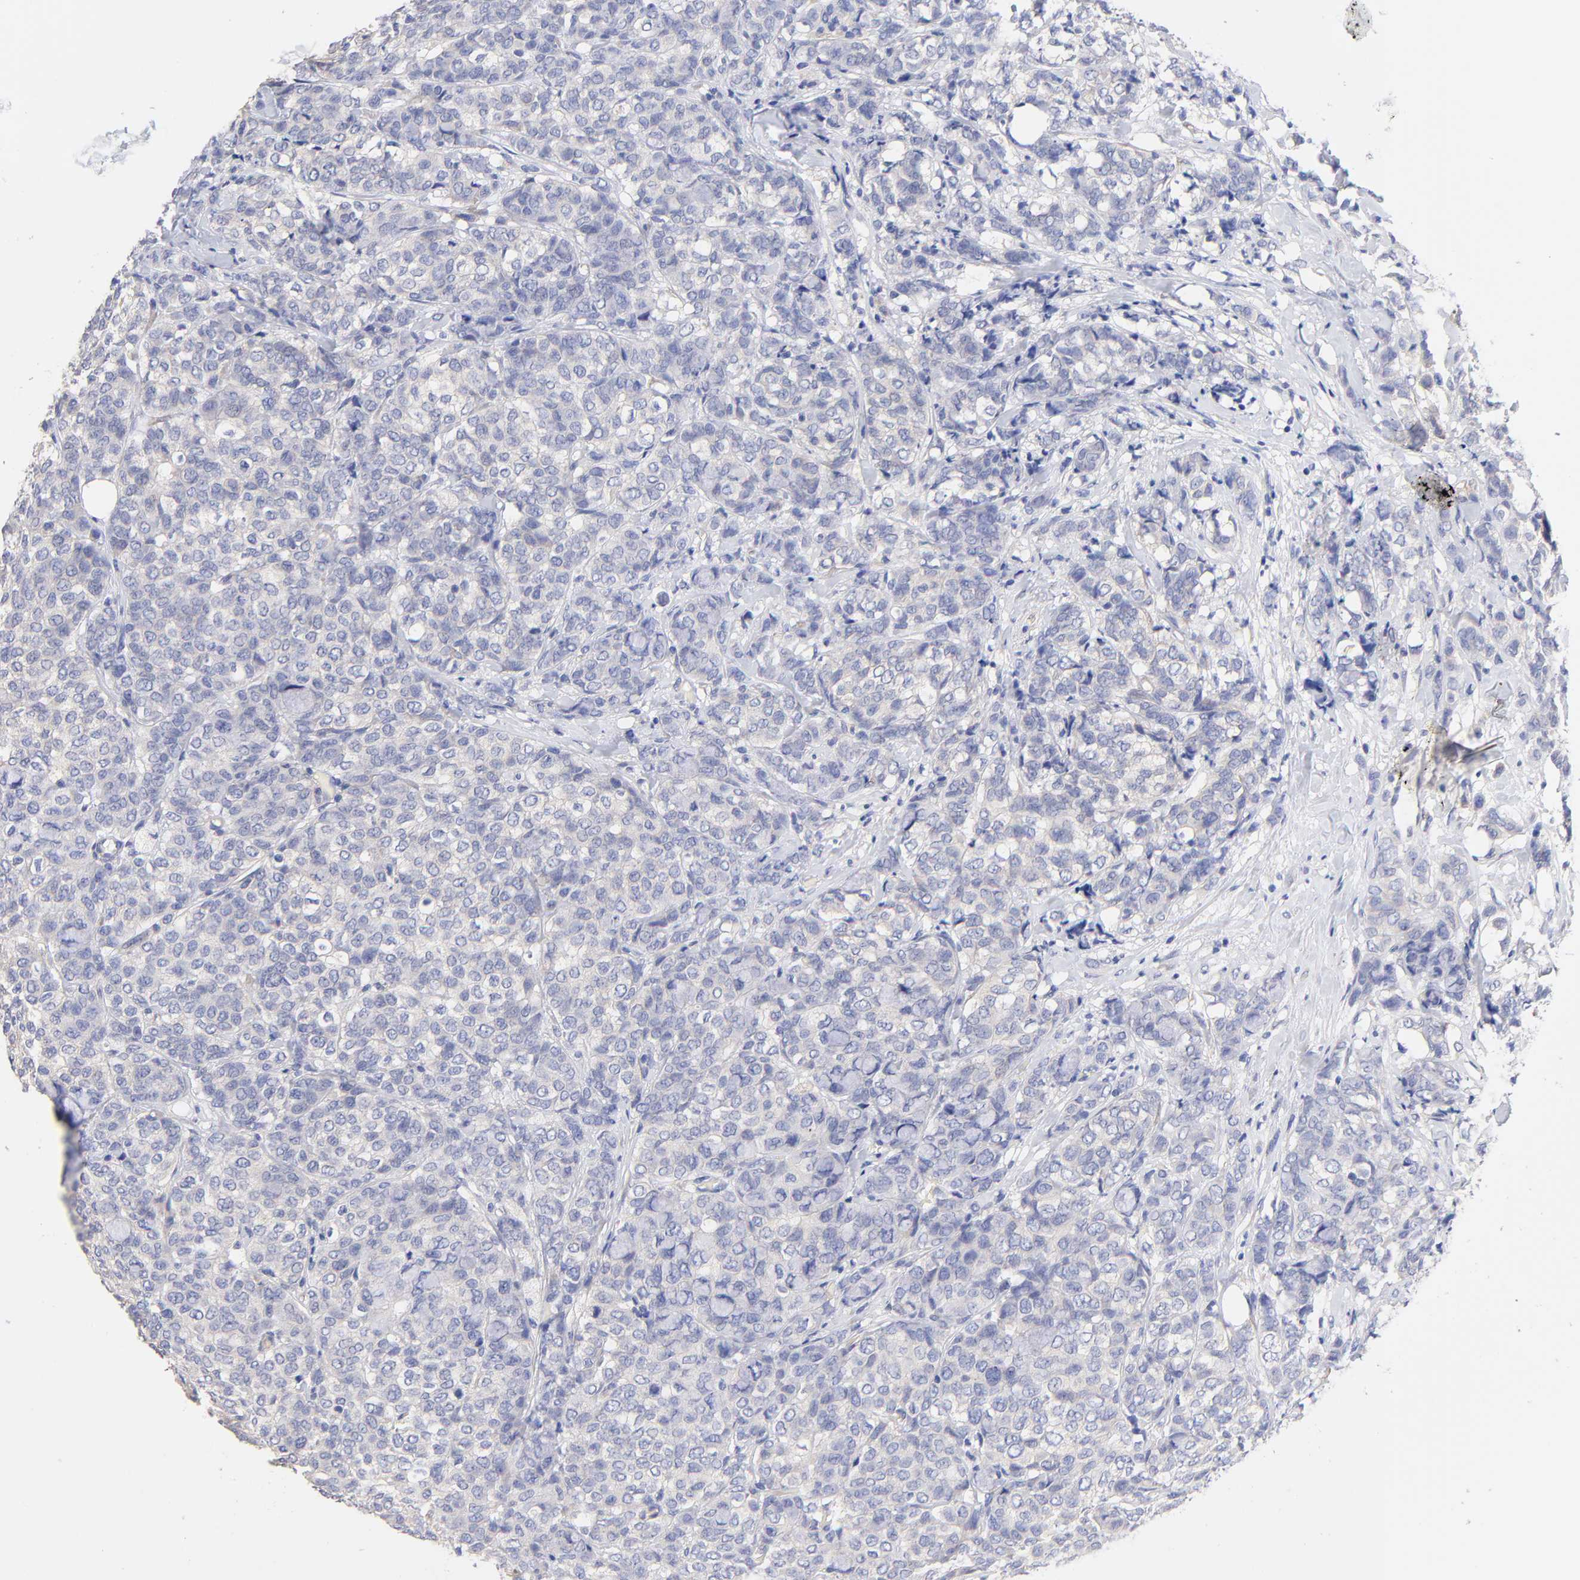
{"staining": {"intensity": "negative", "quantity": "none", "location": "none"}, "tissue": "breast cancer", "cell_type": "Tumor cells", "image_type": "cancer", "snomed": [{"axis": "morphology", "description": "Lobular carcinoma"}, {"axis": "topography", "description": "Breast"}], "caption": "Image shows no protein positivity in tumor cells of breast cancer (lobular carcinoma) tissue. The staining is performed using DAB brown chromogen with nuclei counter-stained in using hematoxylin.", "gene": "TNFRSF13C", "patient": {"sex": "female", "age": 60}}